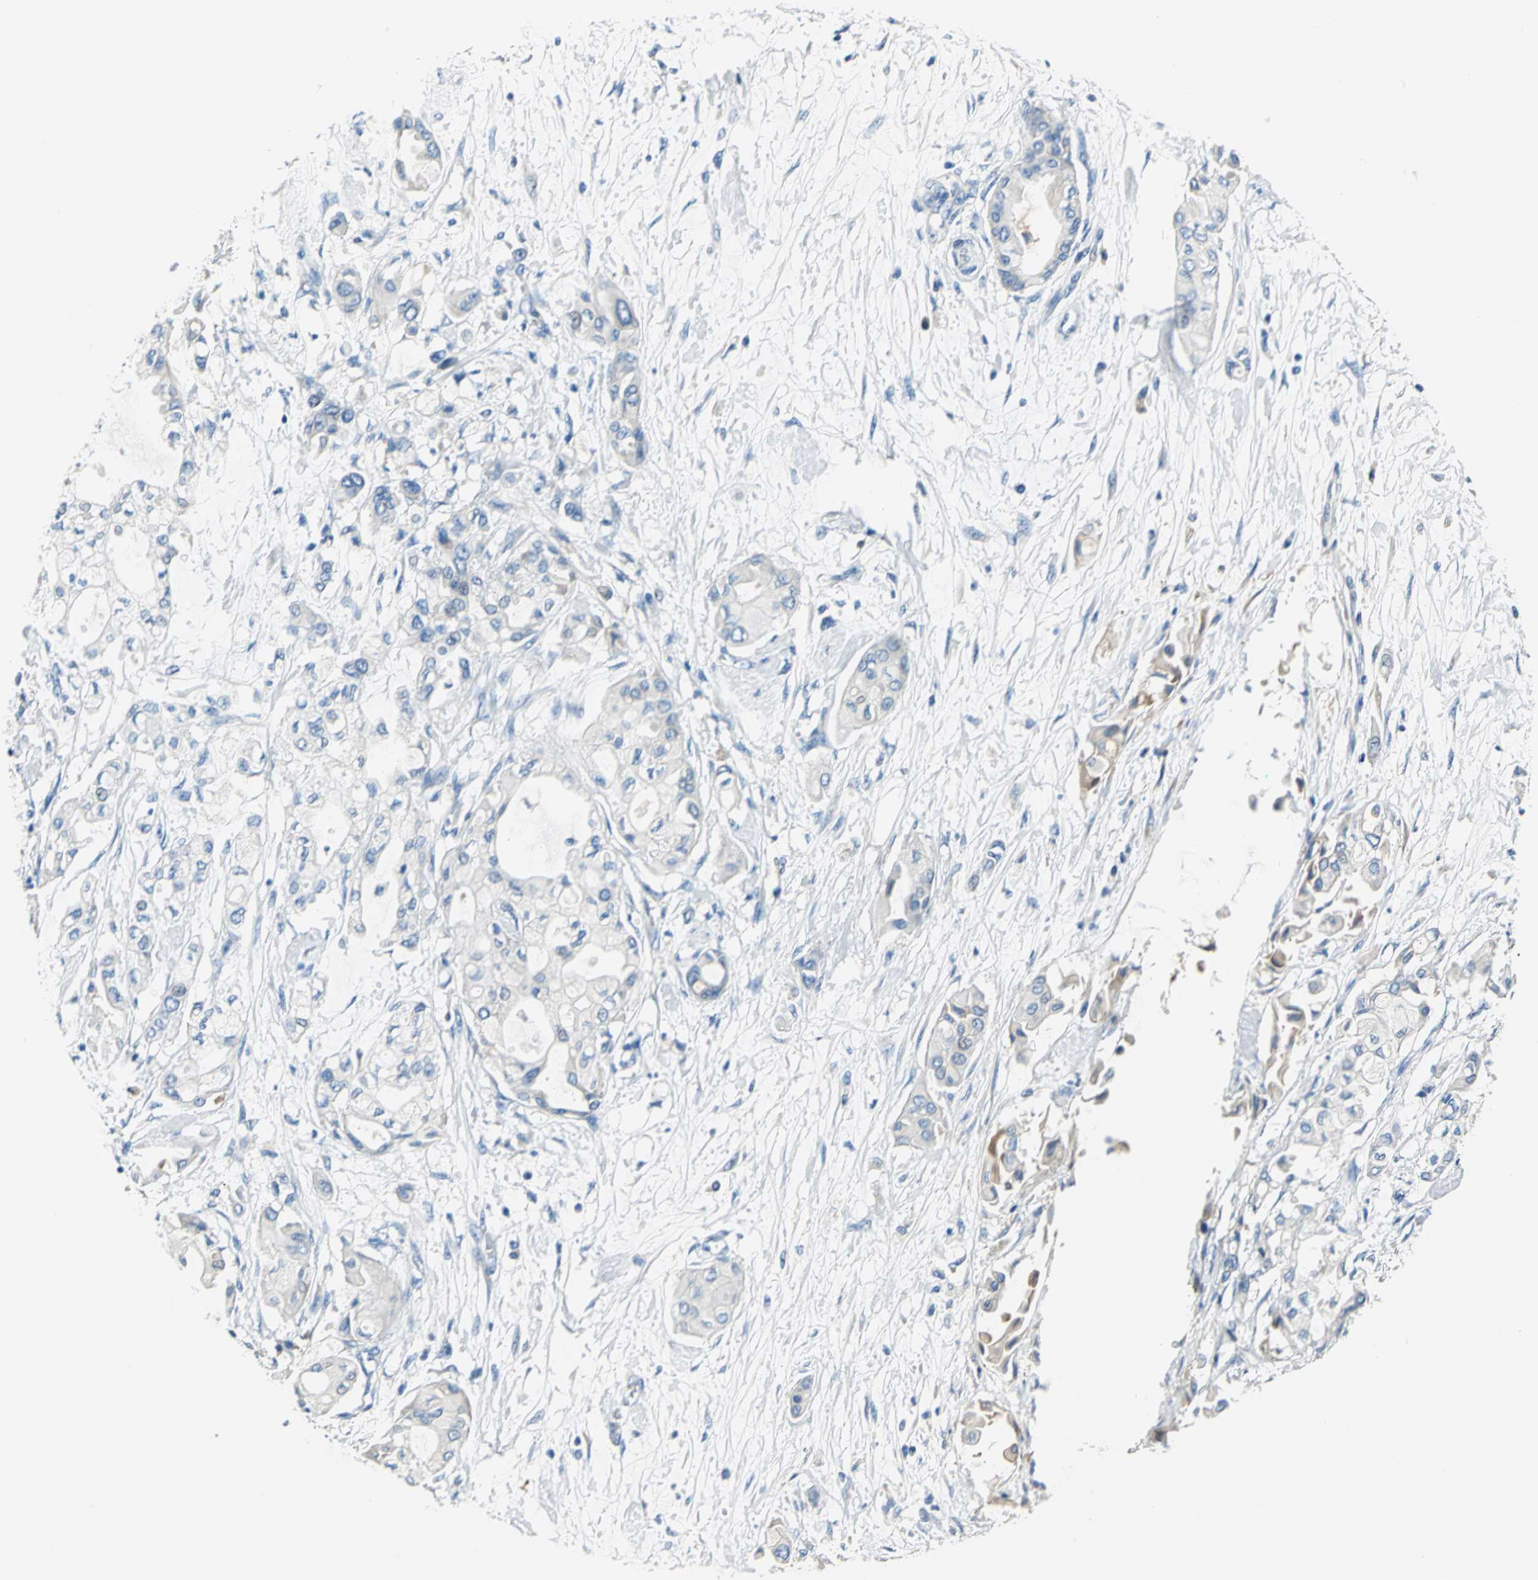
{"staining": {"intensity": "weak", "quantity": "<25%", "location": "cytoplasmic/membranous"}, "tissue": "pancreatic cancer", "cell_type": "Tumor cells", "image_type": "cancer", "snomed": [{"axis": "morphology", "description": "Adenocarcinoma, NOS"}, {"axis": "morphology", "description": "Adenocarcinoma, metastatic, NOS"}, {"axis": "topography", "description": "Lymph node"}, {"axis": "topography", "description": "Pancreas"}, {"axis": "topography", "description": "Duodenum"}], "caption": "A histopathology image of human pancreatic metastatic adenocarcinoma is negative for staining in tumor cells.", "gene": "TRIM25", "patient": {"sex": "female", "age": 64}}